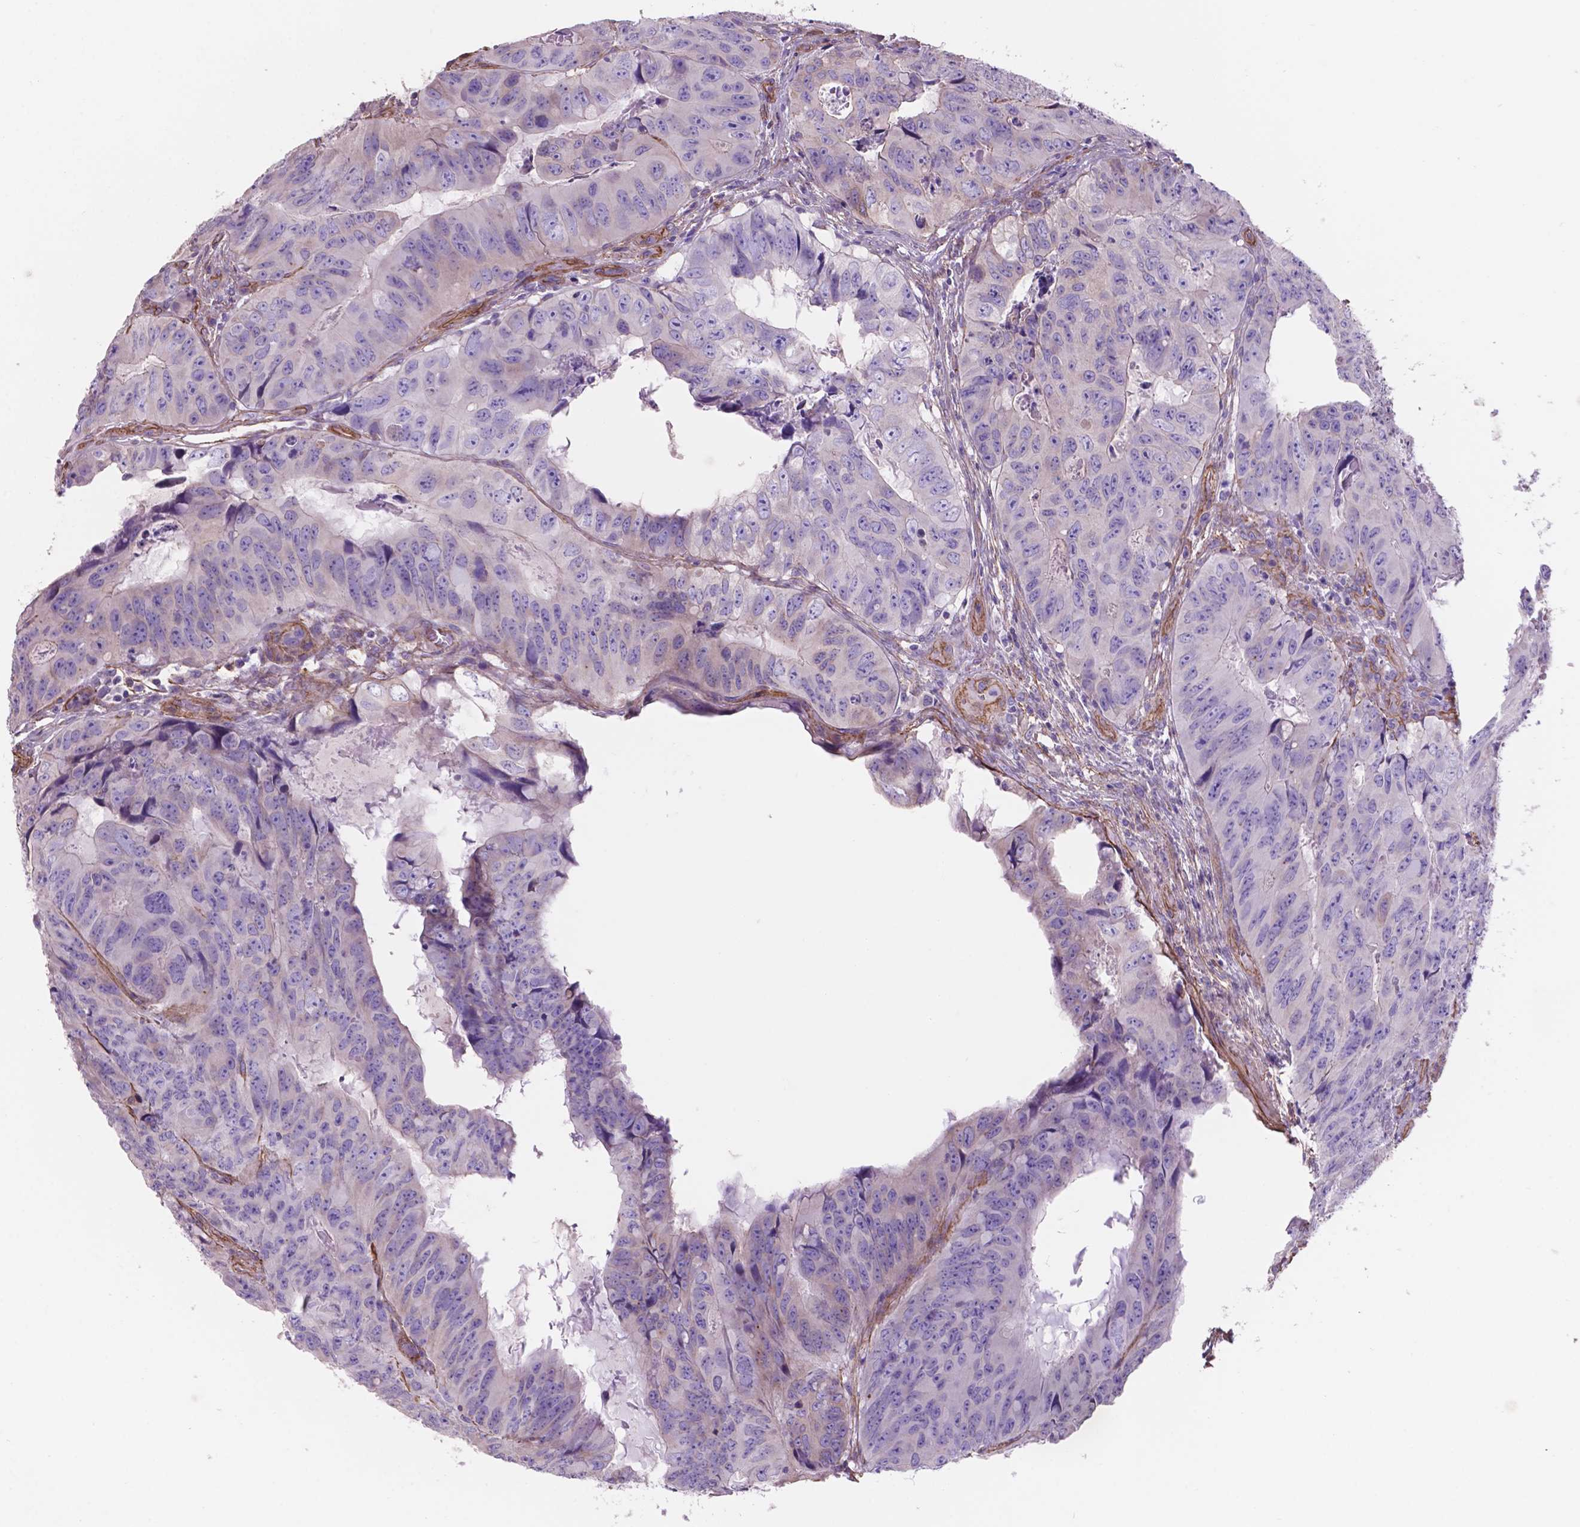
{"staining": {"intensity": "negative", "quantity": "none", "location": "none"}, "tissue": "colorectal cancer", "cell_type": "Tumor cells", "image_type": "cancer", "snomed": [{"axis": "morphology", "description": "Adenocarcinoma, NOS"}, {"axis": "topography", "description": "Colon"}], "caption": "Immunohistochemistry of human colorectal adenocarcinoma exhibits no positivity in tumor cells.", "gene": "TOR2A", "patient": {"sex": "male", "age": 79}}